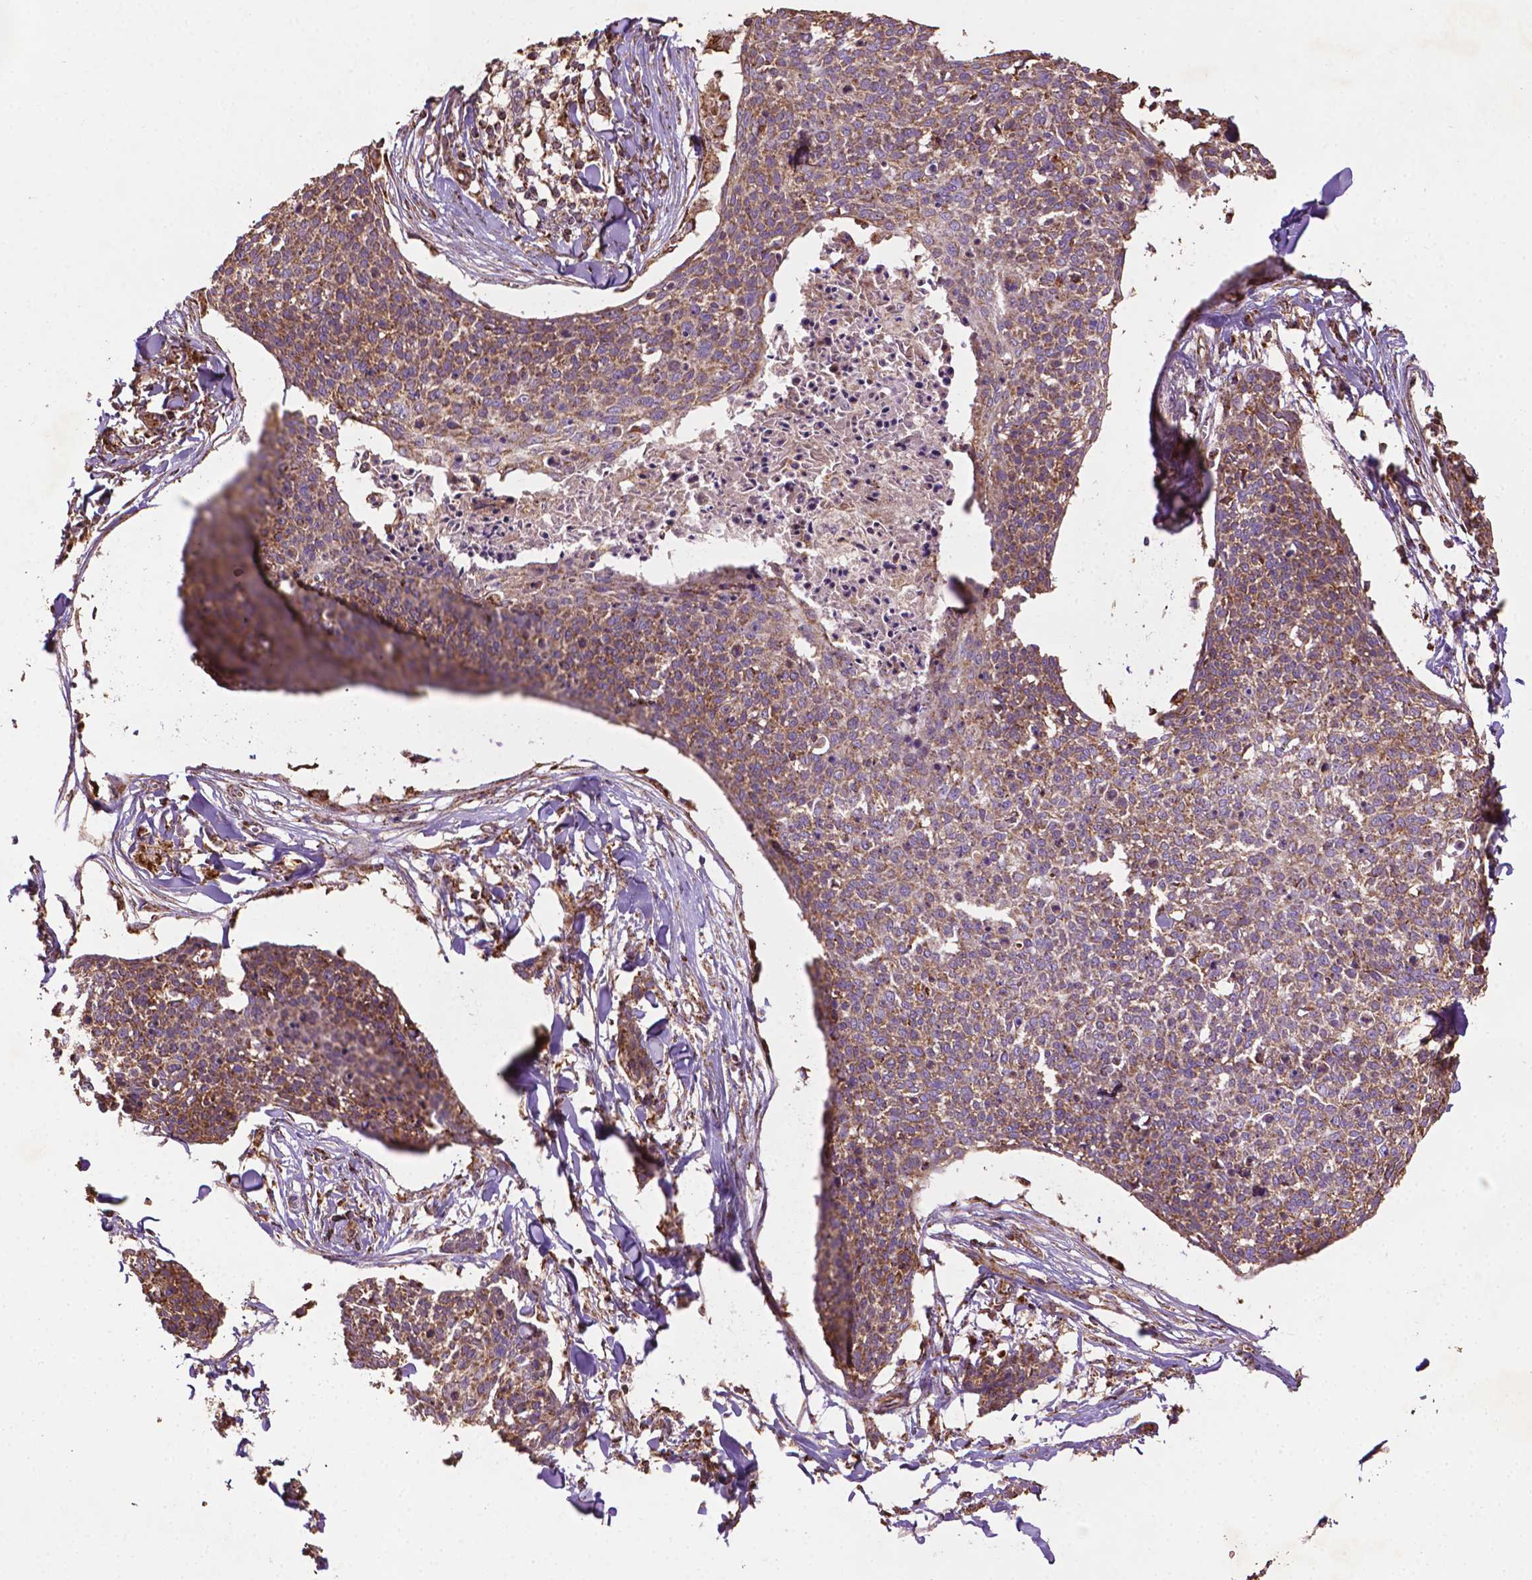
{"staining": {"intensity": "moderate", "quantity": ">75%", "location": "cytoplasmic/membranous"}, "tissue": "skin cancer", "cell_type": "Tumor cells", "image_type": "cancer", "snomed": [{"axis": "morphology", "description": "Squamous cell carcinoma, NOS"}, {"axis": "topography", "description": "Skin"}, {"axis": "topography", "description": "Vulva"}], "caption": "IHC histopathology image of neoplastic tissue: human squamous cell carcinoma (skin) stained using IHC shows medium levels of moderate protein expression localized specifically in the cytoplasmic/membranous of tumor cells, appearing as a cytoplasmic/membranous brown color.", "gene": "LRR1", "patient": {"sex": "female", "age": 75}}